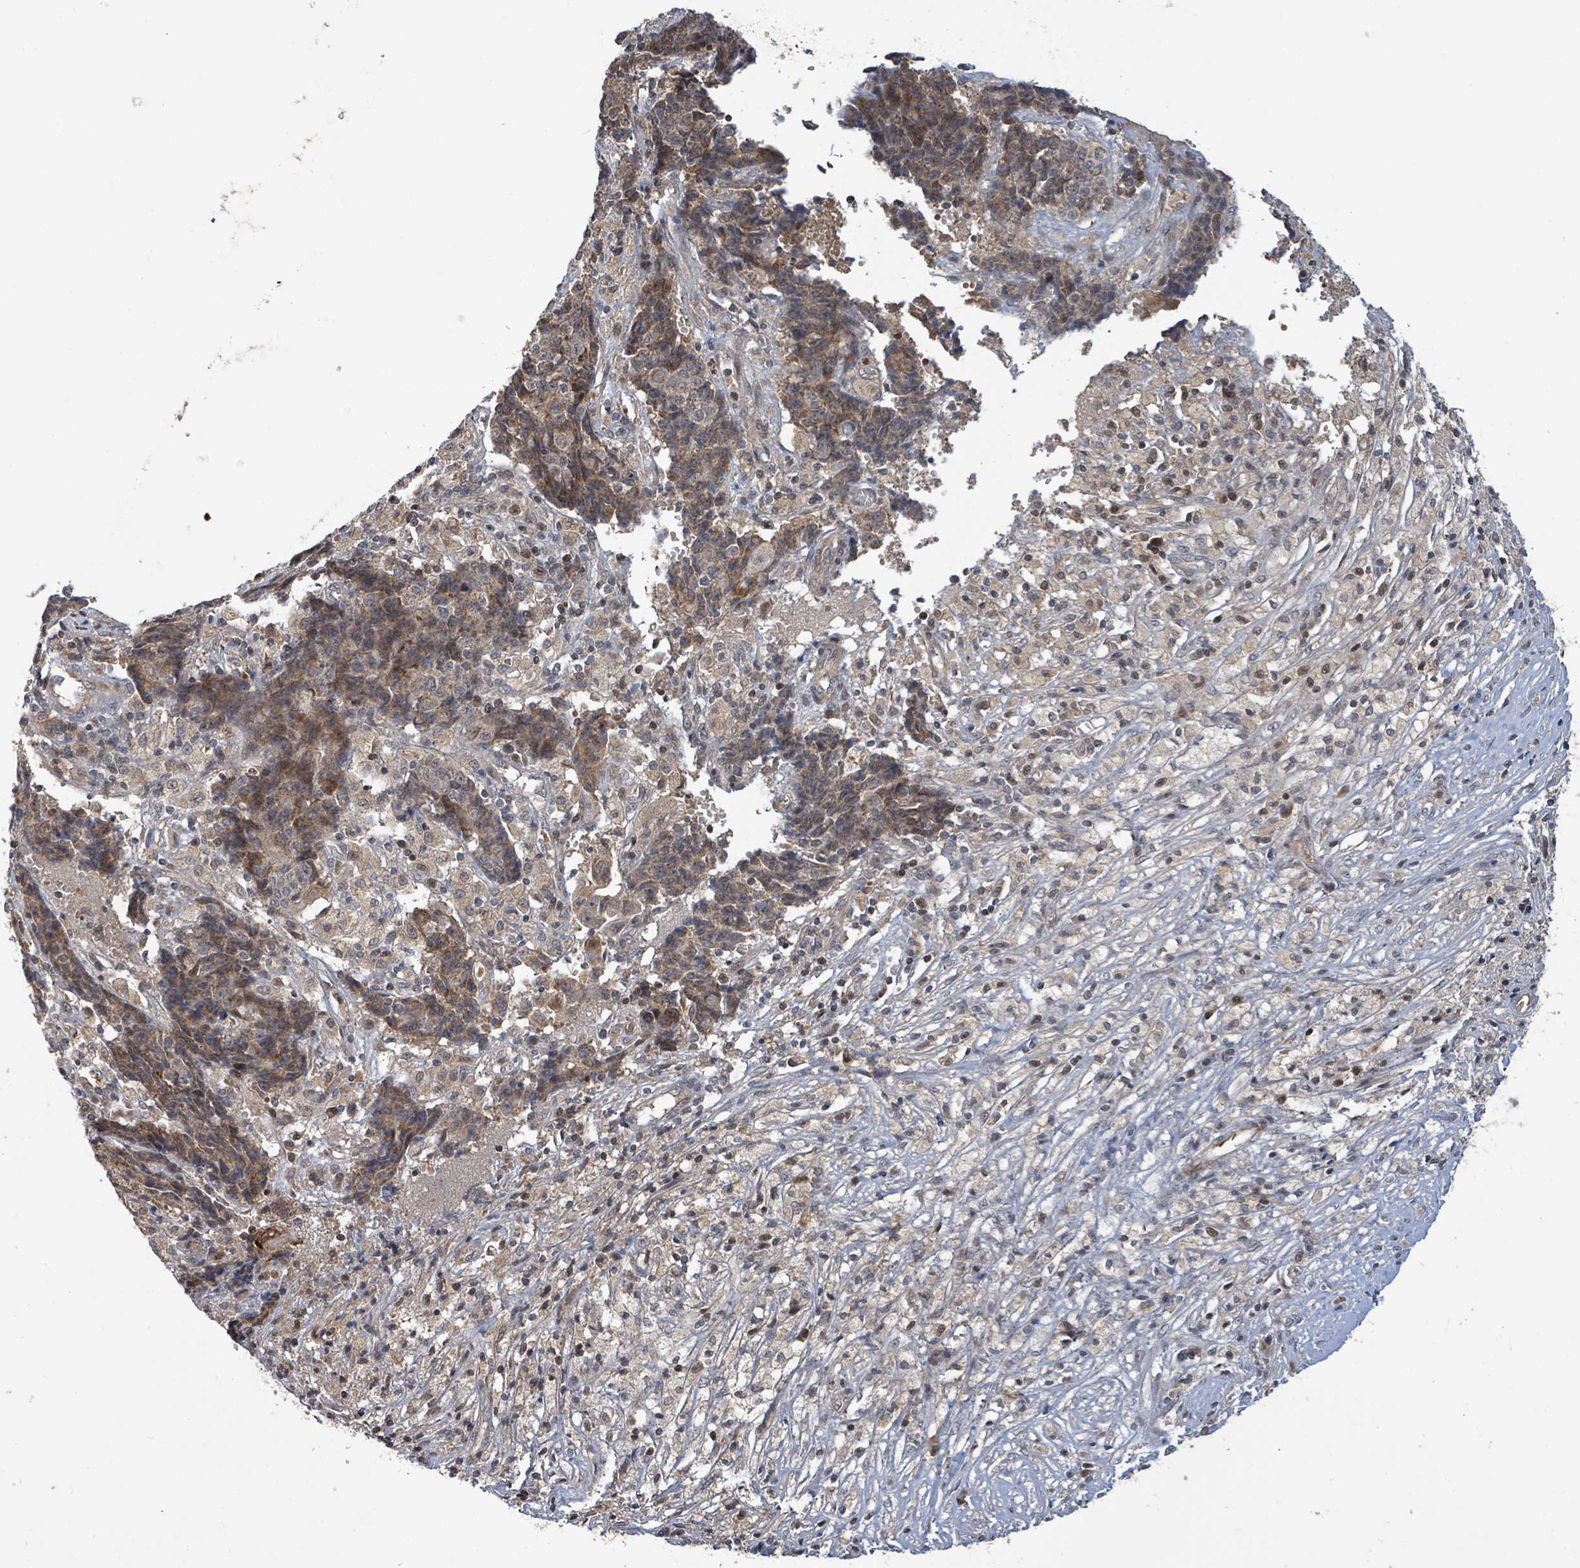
{"staining": {"intensity": "moderate", "quantity": "25%-75%", "location": "cytoplasmic/membranous,nuclear"}, "tissue": "ovarian cancer", "cell_type": "Tumor cells", "image_type": "cancer", "snomed": [{"axis": "morphology", "description": "Carcinoma, endometroid"}, {"axis": "topography", "description": "Ovary"}], "caption": "DAB (3,3'-diaminobenzidine) immunohistochemical staining of ovarian cancer shows moderate cytoplasmic/membranous and nuclear protein positivity in about 25%-75% of tumor cells.", "gene": "ITGA11", "patient": {"sex": "female", "age": 42}}